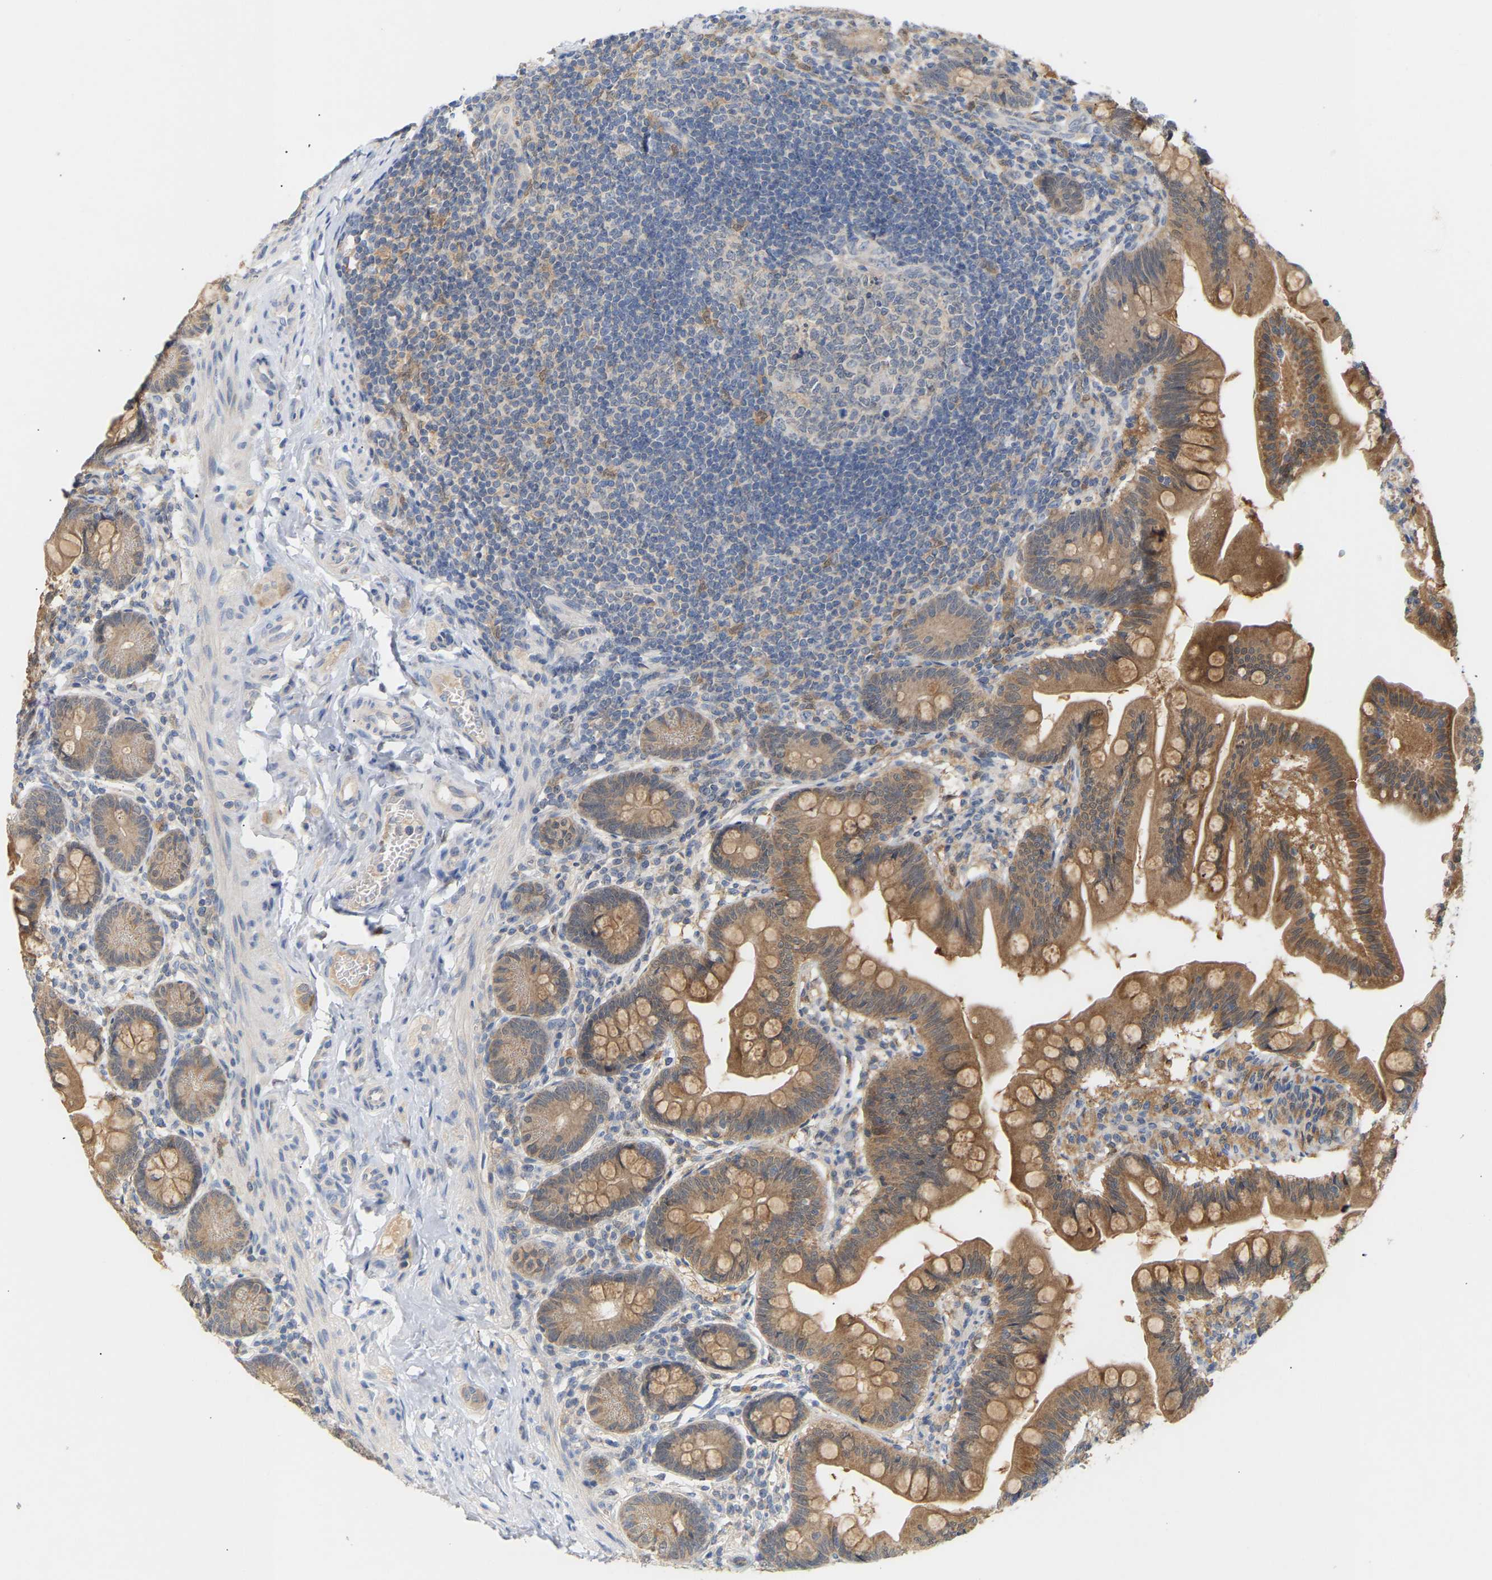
{"staining": {"intensity": "moderate", "quantity": ">75%", "location": "cytoplasmic/membranous"}, "tissue": "small intestine", "cell_type": "Glandular cells", "image_type": "normal", "snomed": [{"axis": "morphology", "description": "Normal tissue, NOS"}, {"axis": "topography", "description": "Small intestine"}], "caption": "Immunohistochemical staining of unremarkable human small intestine exhibits >75% levels of moderate cytoplasmic/membranous protein positivity in approximately >75% of glandular cells.", "gene": "TPMT", "patient": {"sex": "male", "age": 7}}